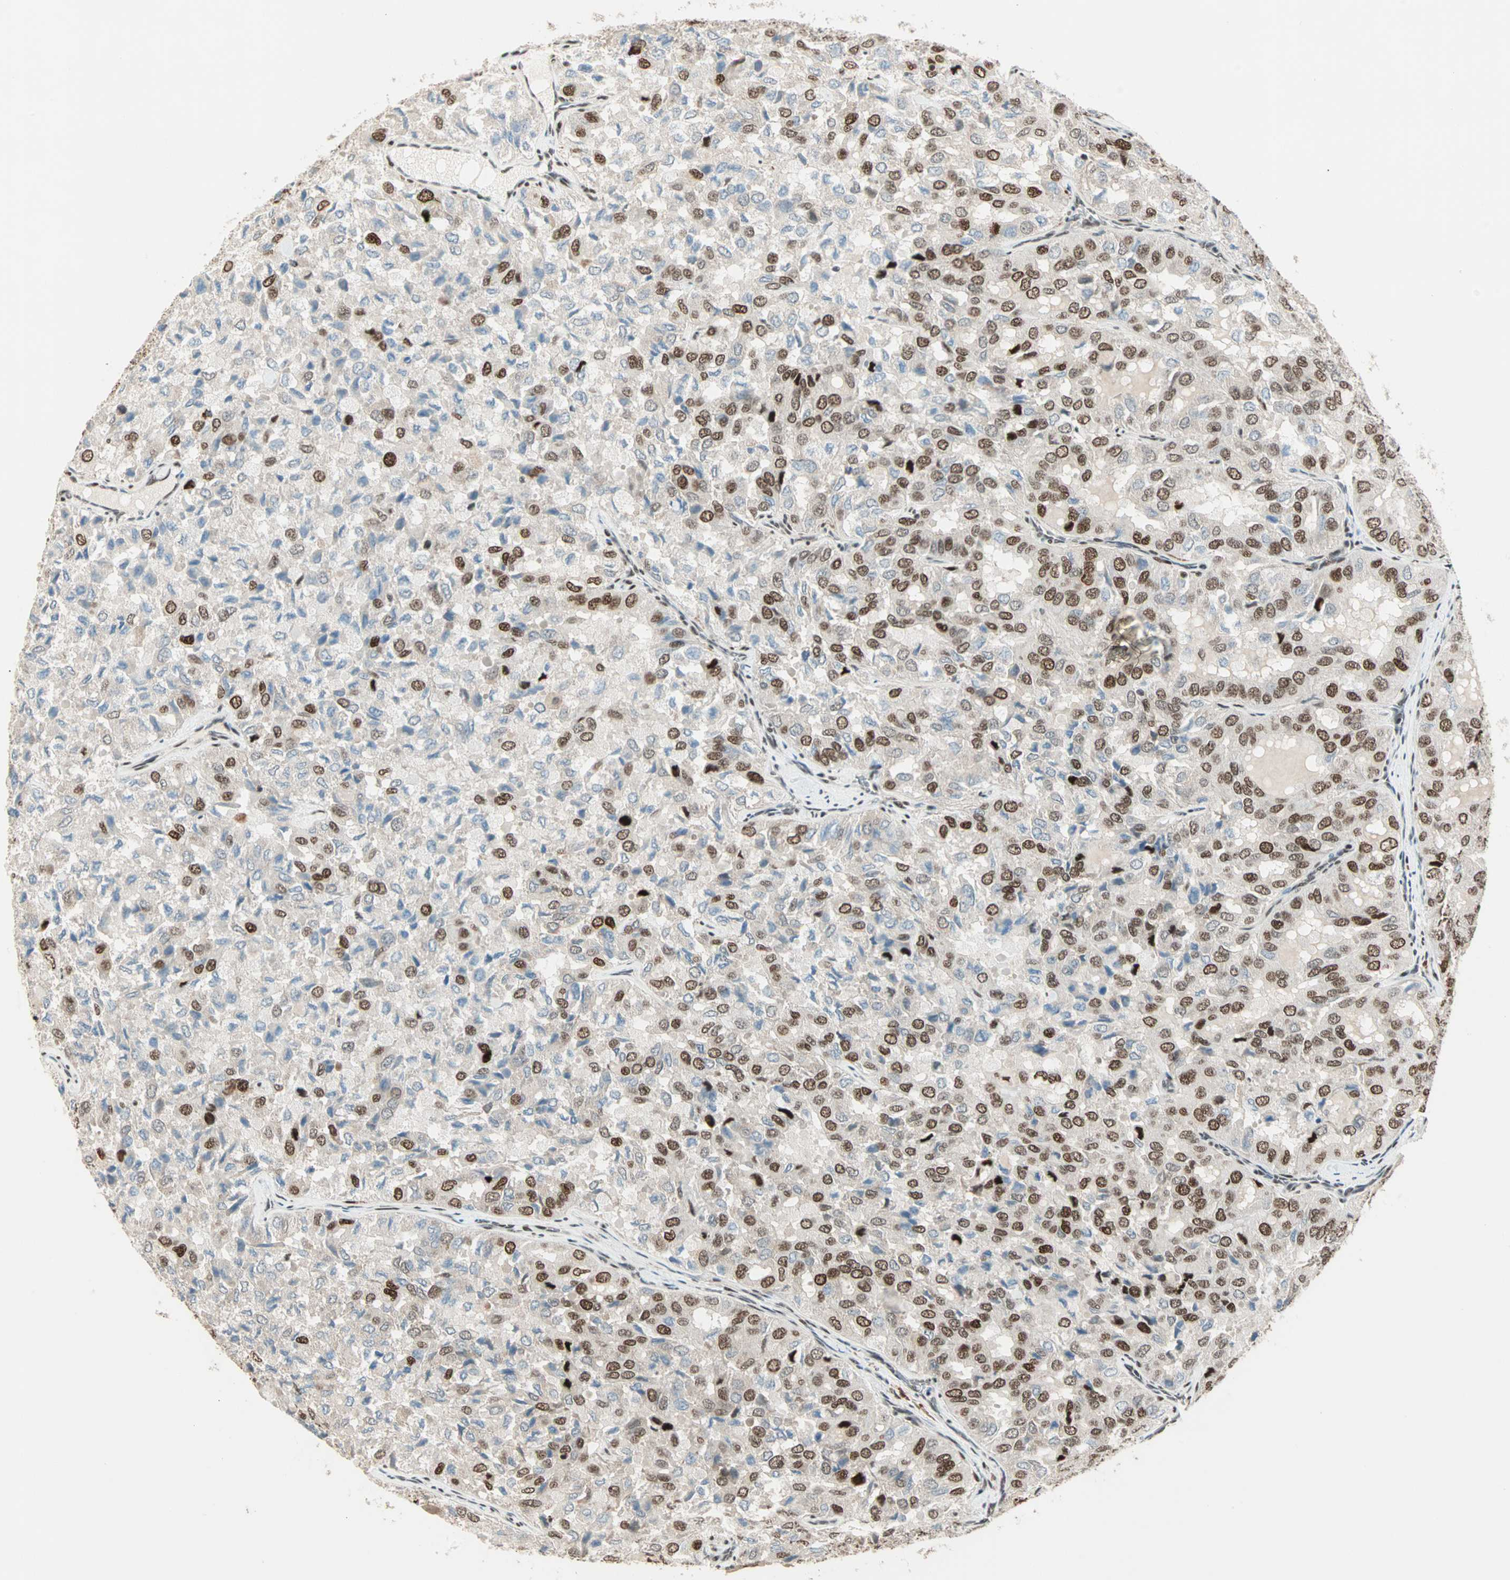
{"staining": {"intensity": "strong", "quantity": "25%-75%", "location": "nuclear"}, "tissue": "thyroid cancer", "cell_type": "Tumor cells", "image_type": "cancer", "snomed": [{"axis": "morphology", "description": "Follicular adenoma carcinoma, NOS"}, {"axis": "topography", "description": "Thyroid gland"}], "caption": "Human thyroid follicular adenoma carcinoma stained for a protein (brown) displays strong nuclear positive expression in approximately 25%-75% of tumor cells.", "gene": "MDC1", "patient": {"sex": "male", "age": 75}}